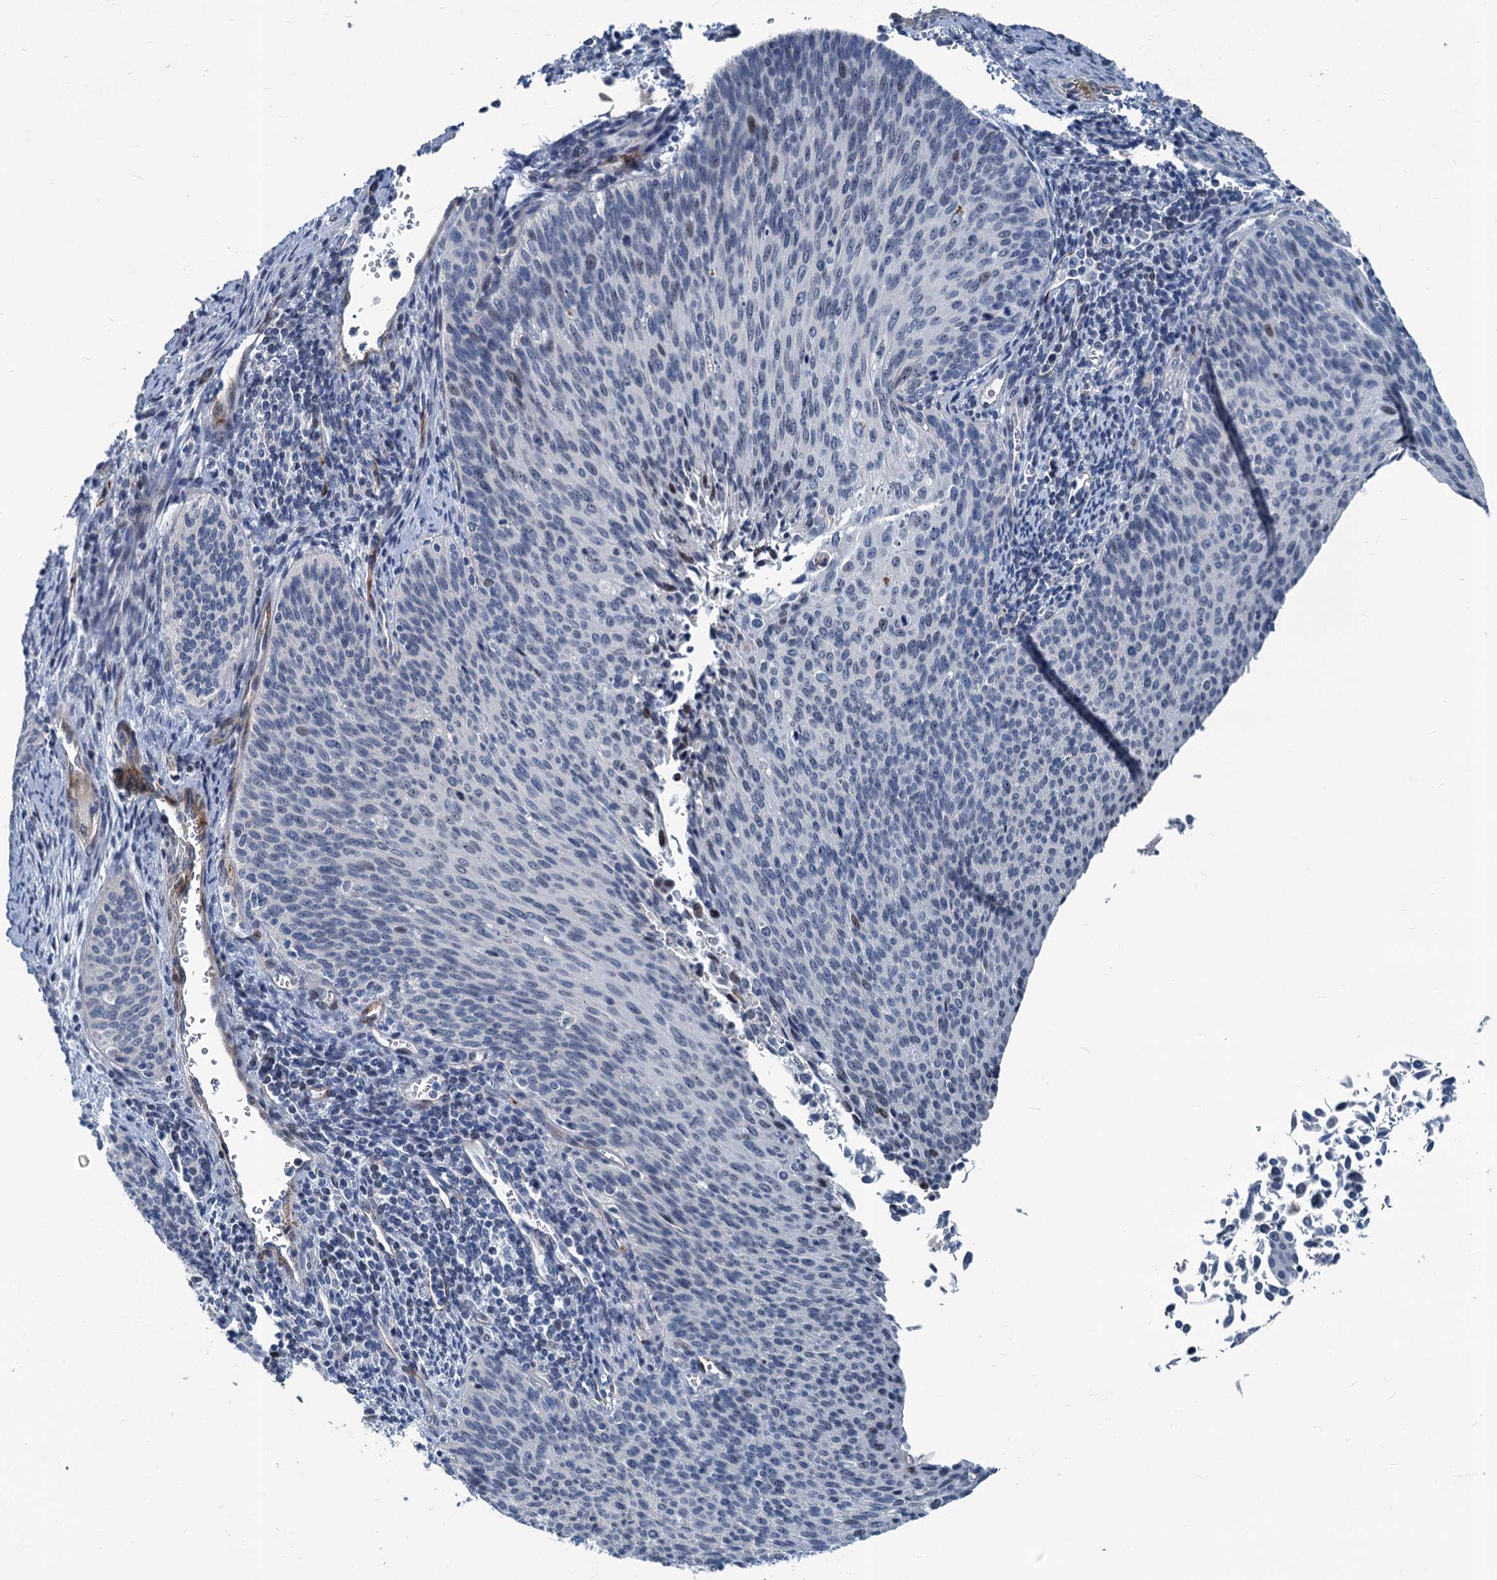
{"staining": {"intensity": "negative", "quantity": "none", "location": "none"}, "tissue": "cervical cancer", "cell_type": "Tumor cells", "image_type": "cancer", "snomed": [{"axis": "morphology", "description": "Squamous cell carcinoma, NOS"}, {"axis": "topography", "description": "Cervix"}], "caption": "A histopathology image of human cervical cancer (squamous cell carcinoma) is negative for staining in tumor cells. The staining is performed using DAB brown chromogen with nuclei counter-stained in using hematoxylin.", "gene": "ASXL3", "patient": {"sex": "female", "age": 55}}